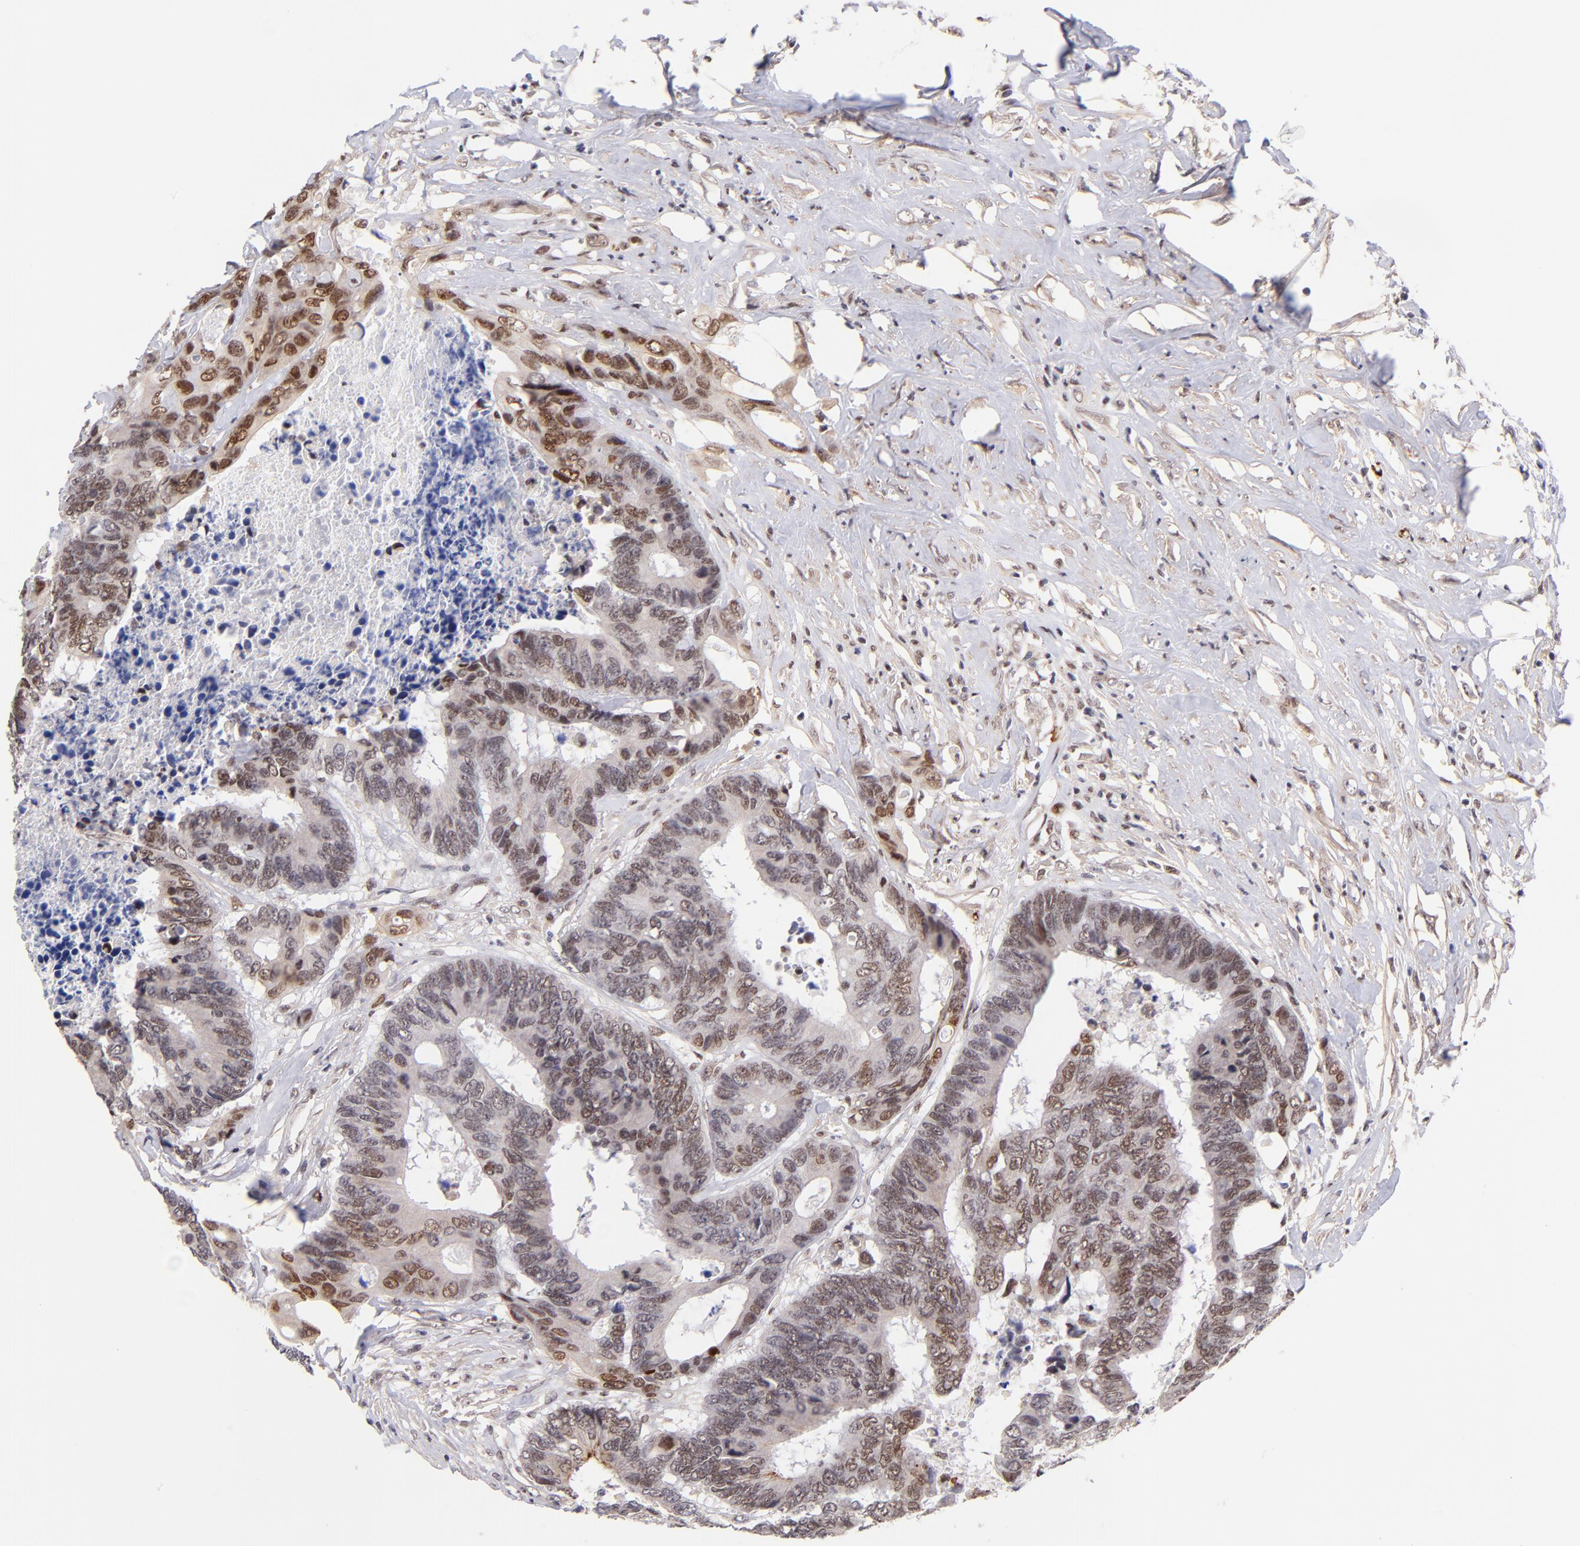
{"staining": {"intensity": "moderate", "quantity": ">75%", "location": "nuclear"}, "tissue": "colorectal cancer", "cell_type": "Tumor cells", "image_type": "cancer", "snomed": [{"axis": "morphology", "description": "Adenocarcinoma, NOS"}, {"axis": "topography", "description": "Rectum"}], "caption": "There is medium levels of moderate nuclear positivity in tumor cells of colorectal cancer (adenocarcinoma), as demonstrated by immunohistochemical staining (brown color).", "gene": "MIDEAS", "patient": {"sex": "male", "age": 55}}